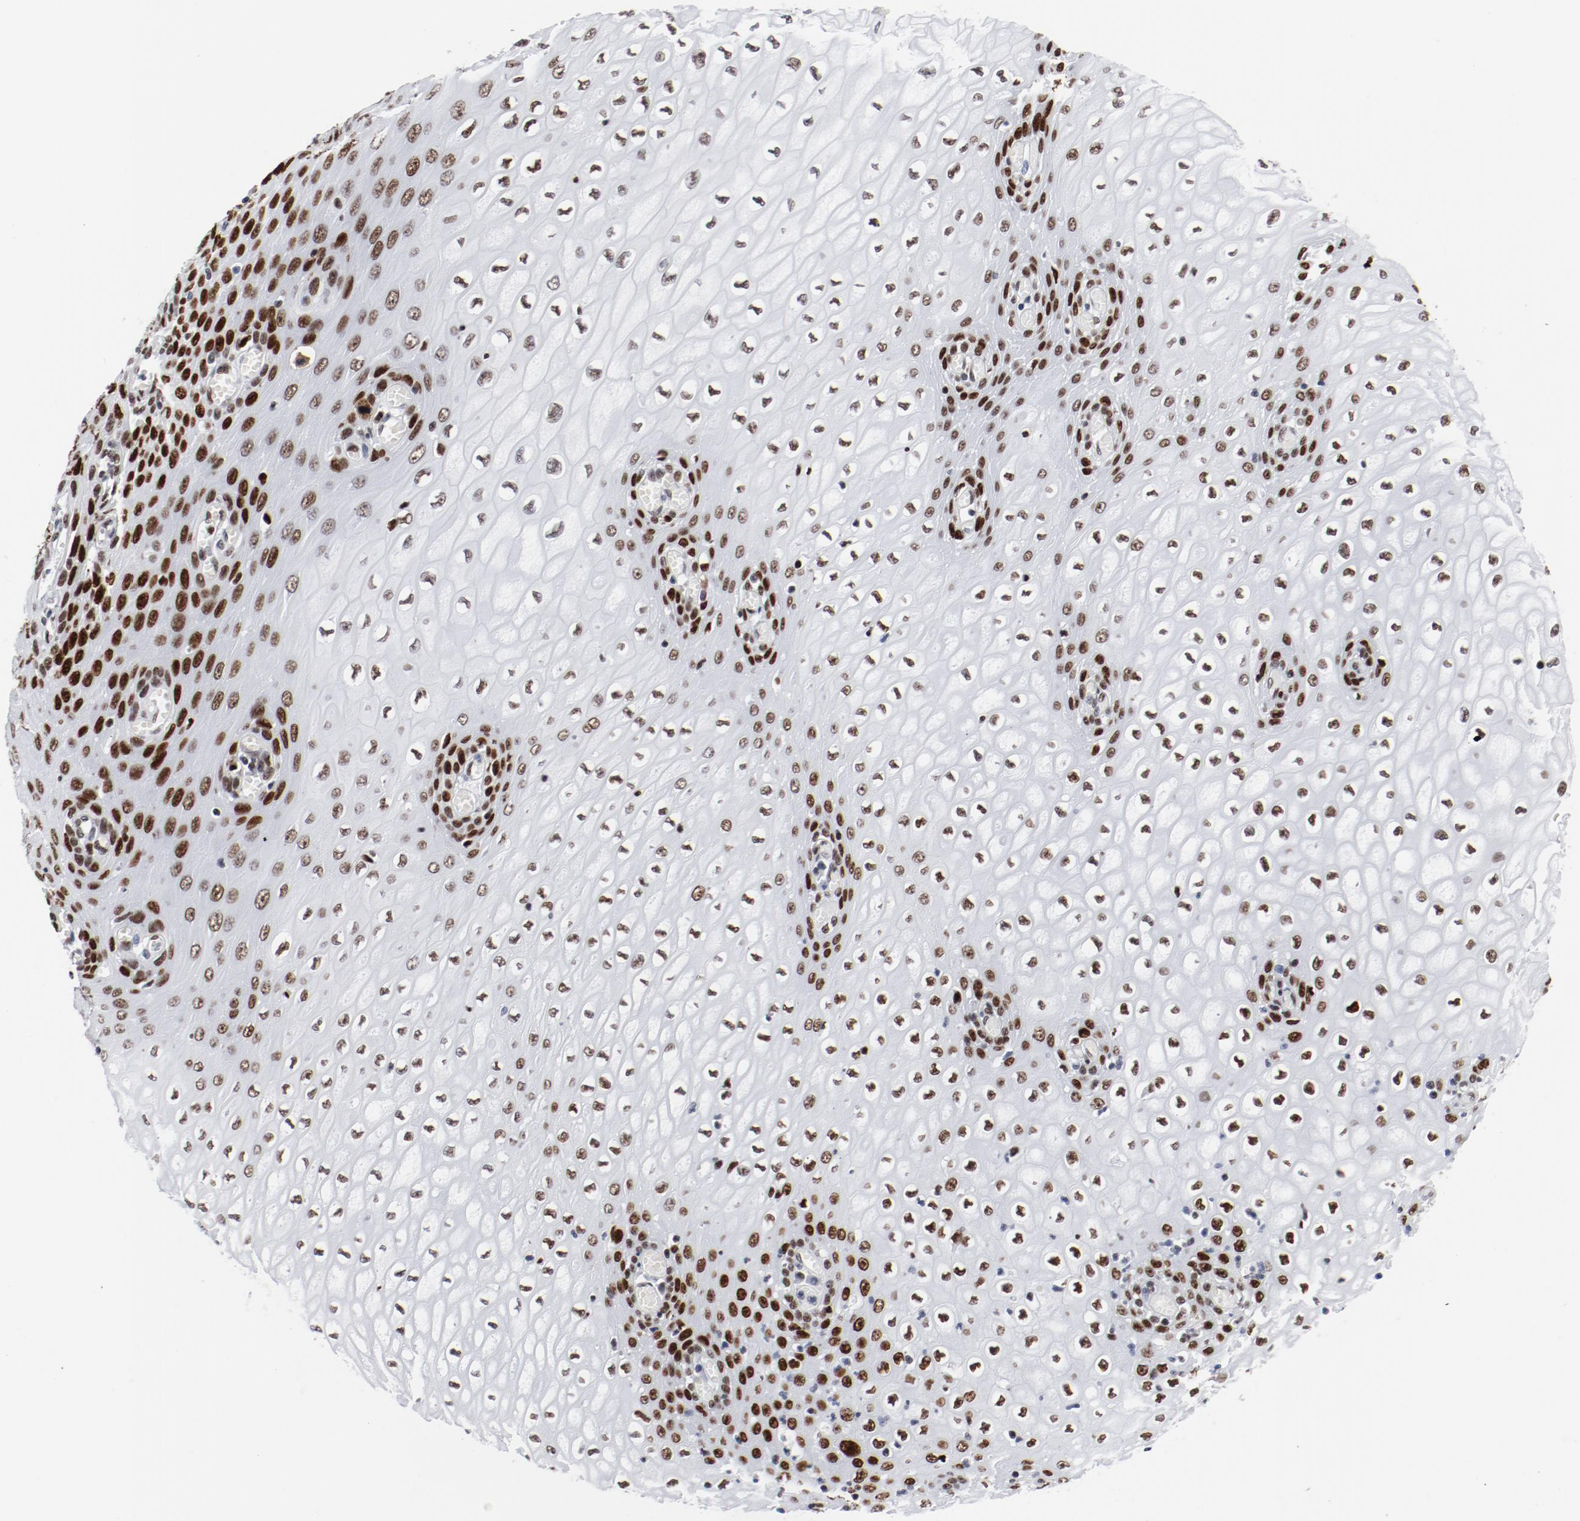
{"staining": {"intensity": "strong", "quantity": "25%-75%", "location": "nuclear"}, "tissue": "esophagus", "cell_type": "Squamous epithelial cells", "image_type": "normal", "snomed": [{"axis": "morphology", "description": "Normal tissue, NOS"}, {"axis": "topography", "description": "Esophagus"}], "caption": "Immunohistochemistry photomicrograph of benign esophagus: esophagus stained using immunohistochemistry (IHC) reveals high levels of strong protein expression localized specifically in the nuclear of squamous epithelial cells, appearing as a nuclear brown color.", "gene": "POLD1", "patient": {"sex": "male", "age": 65}}